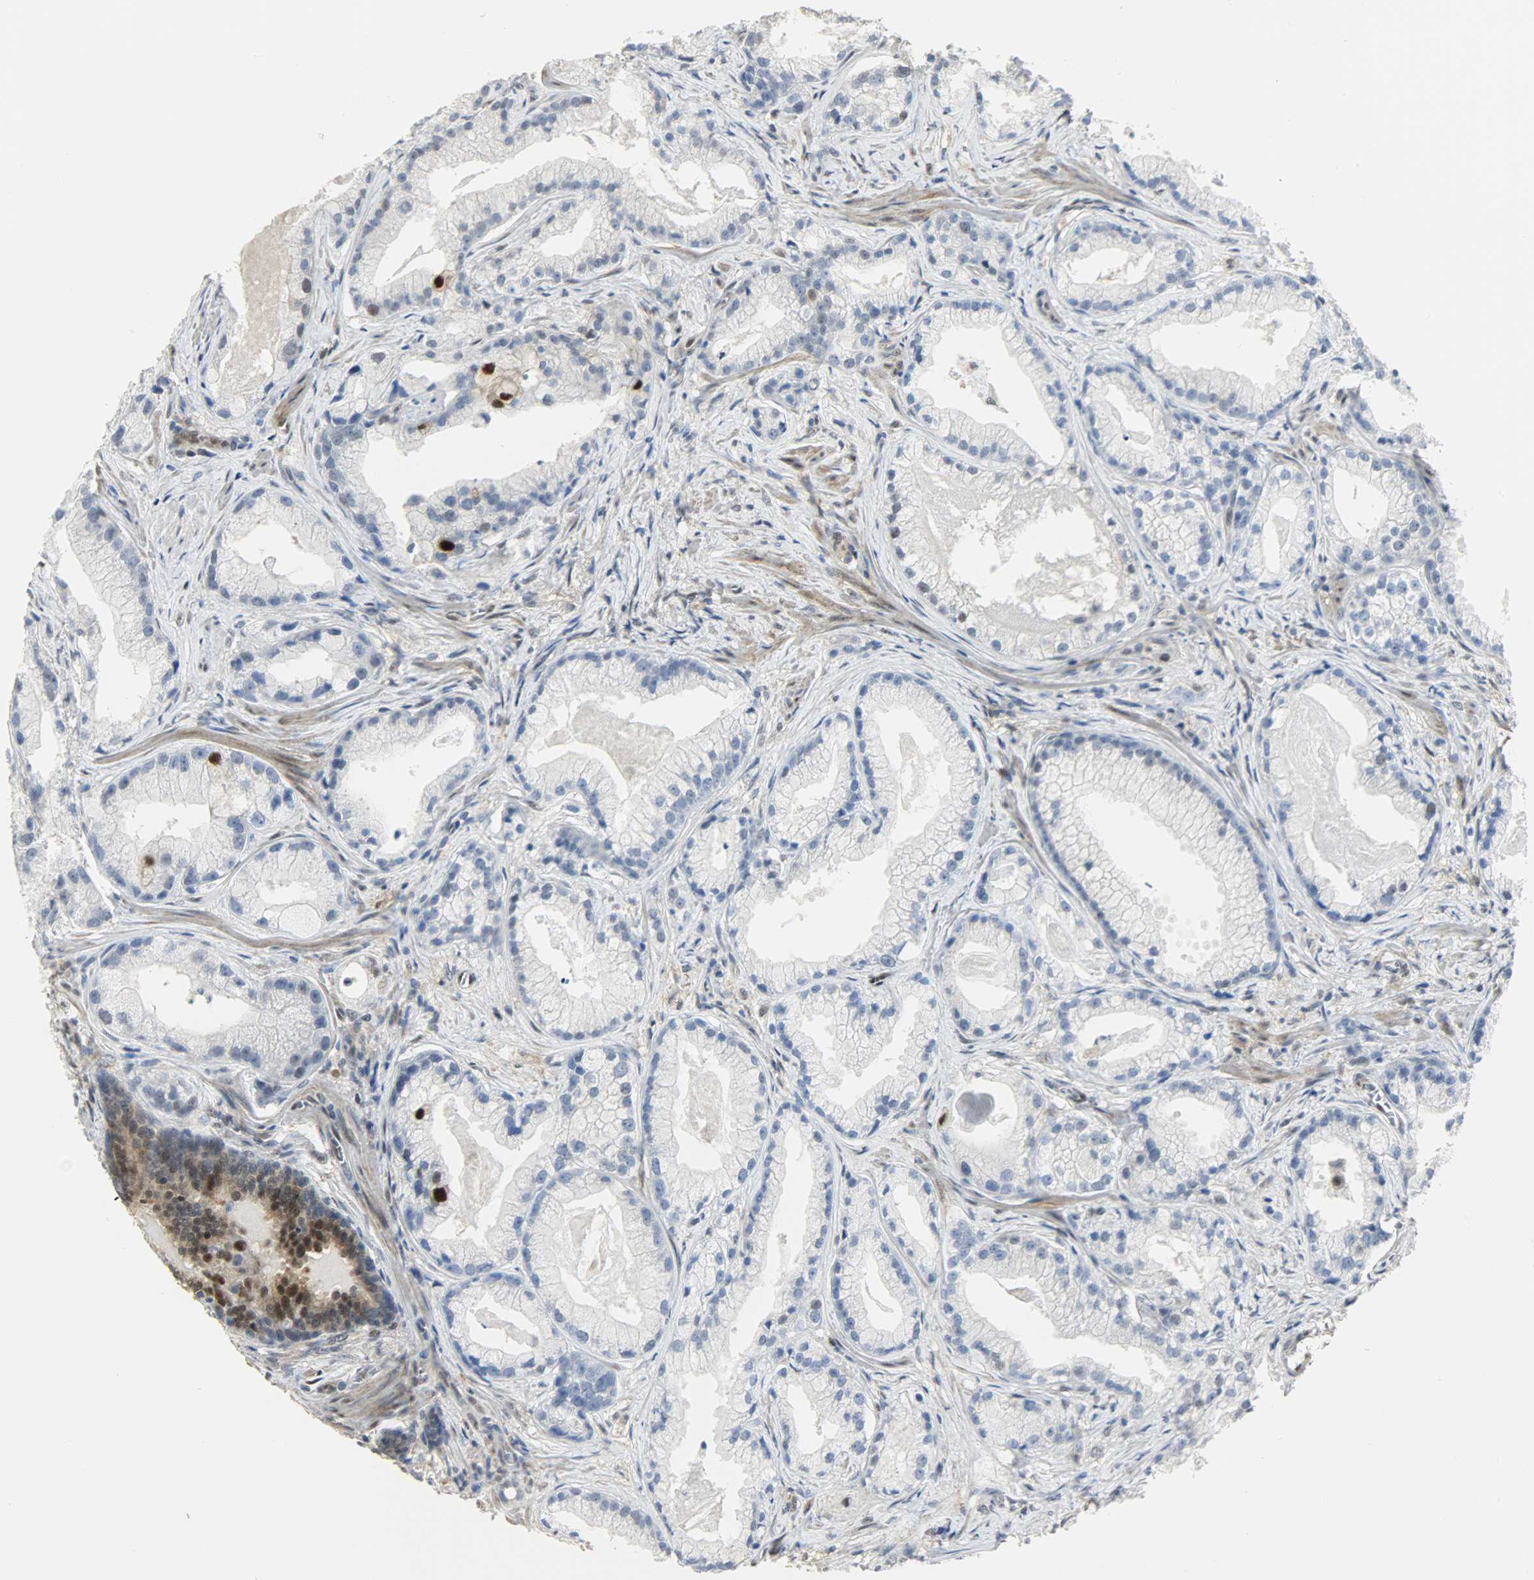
{"staining": {"intensity": "strong", "quantity": "<25%", "location": "nuclear"}, "tissue": "prostate cancer", "cell_type": "Tumor cells", "image_type": "cancer", "snomed": [{"axis": "morphology", "description": "Adenocarcinoma, Low grade"}, {"axis": "topography", "description": "Prostate"}], "caption": "Human low-grade adenocarcinoma (prostate) stained for a protein (brown) displays strong nuclear positive staining in approximately <25% of tumor cells.", "gene": "NPEPL1", "patient": {"sex": "male", "age": 59}}